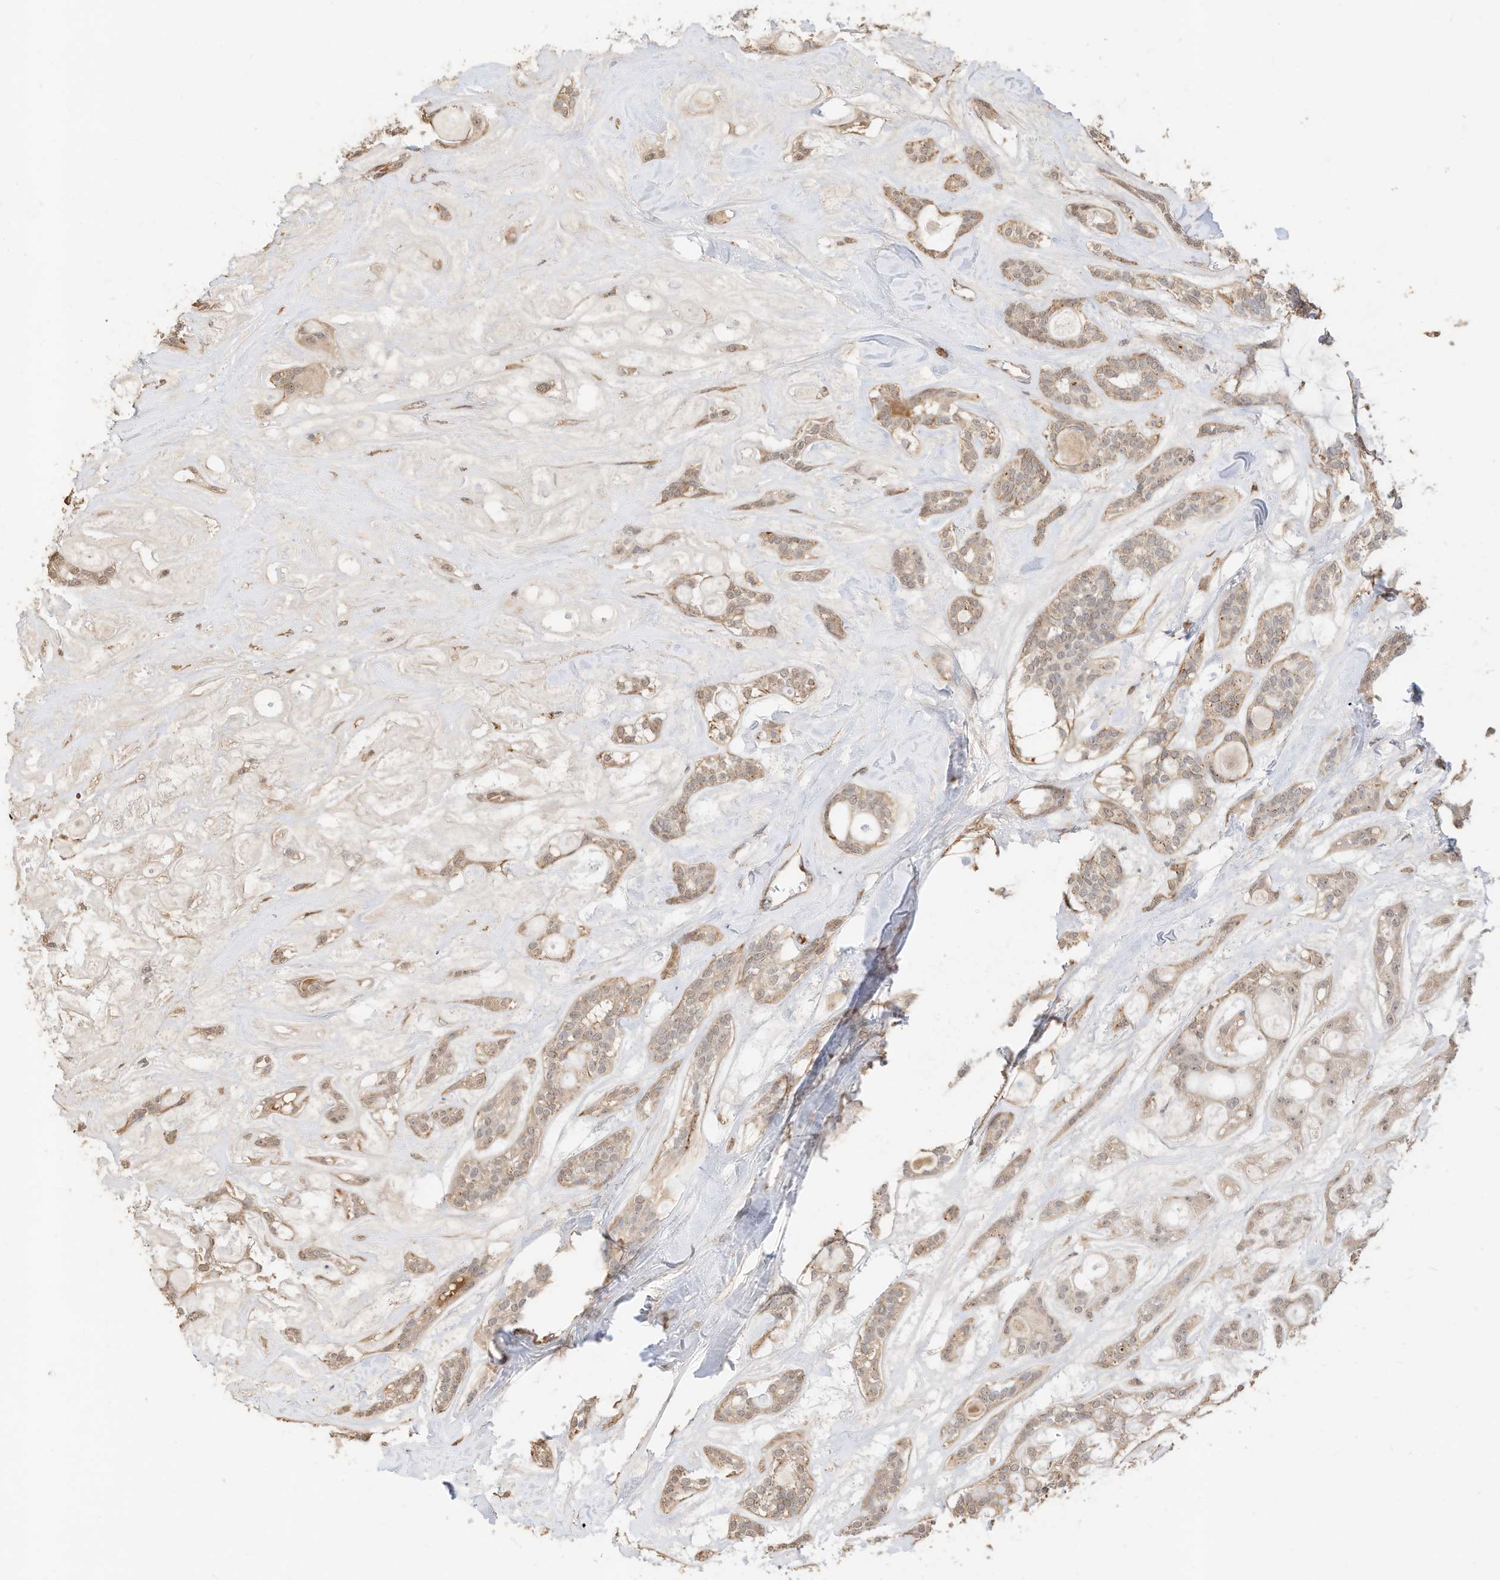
{"staining": {"intensity": "moderate", "quantity": "<25%", "location": "cytoplasmic/membranous"}, "tissue": "head and neck cancer", "cell_type": "Tumor cells", "image_type": "cancer", "snomed": [{"axis": "morphology", "description": "Adenocarcinoma, NOS"}, {"axis": "topography", "description": "Head-Neck"}], "caption": "Head and neck adenocarcinoma stained with DAB (3,3'-diaminobenzidine) IHC shows low levels of moderate cytoplasmic/membranous expression in approximately <25% of tumor cells. (DAB (3,3'-diaminobenzidine) IHC, brown staining for protein, blue staining for nuclei).", "gene": "CAGE1", "patient": {"sex": "male", "age": 66}}